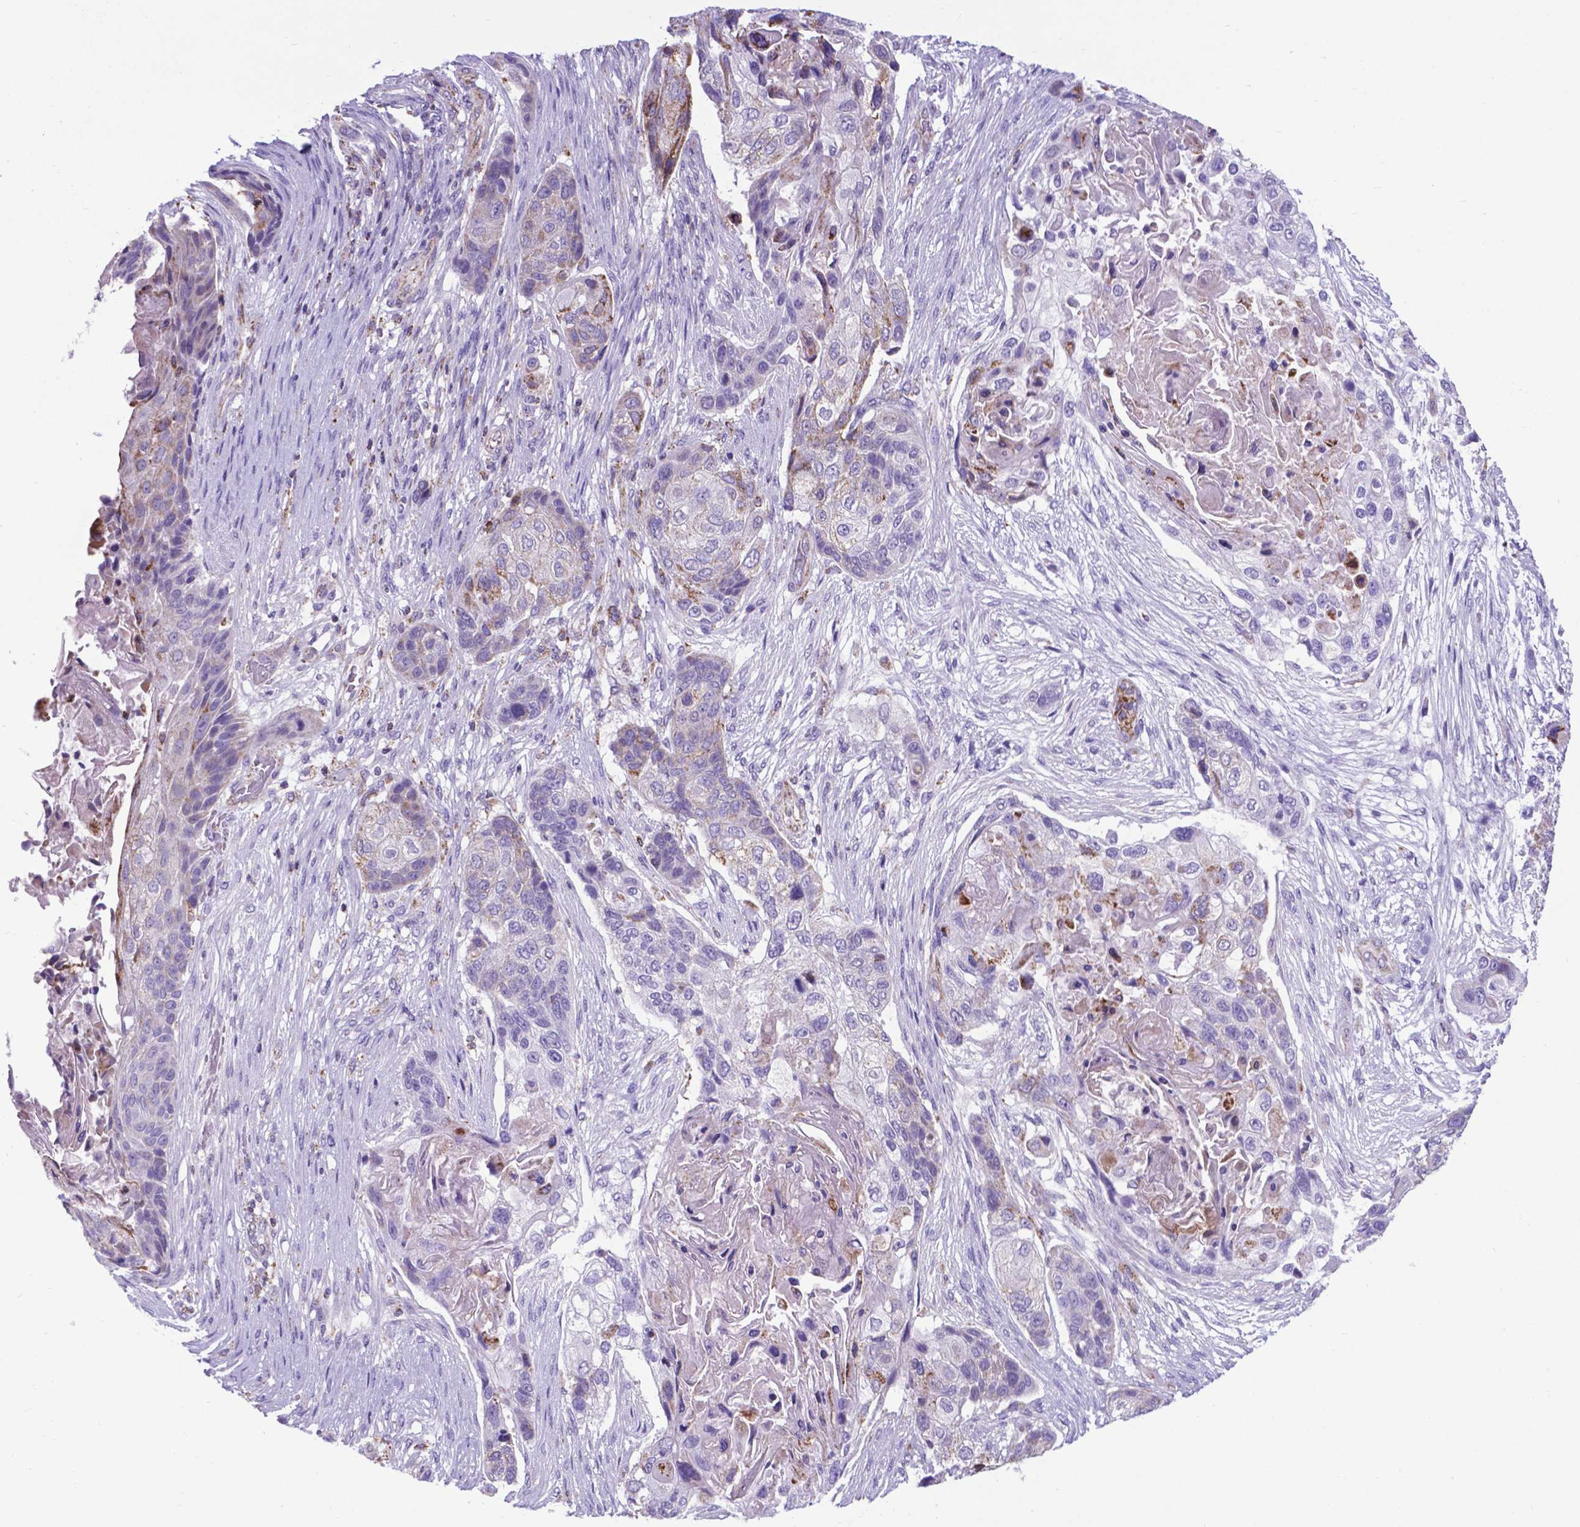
{"staining": {"intensity": "negative", "quantity": "none", "location": "none"}, "tissue": "lung cancer", "cell_type": "Tumor cells", "image_type": "cancer", "snomed": [{"axis": "morphology", "description": "Squamous cell carcinoma, NOS"}, {"axis": "topography", "description": "Lung"}], "caption": "Histopathology image shows no significant protein positivity in tumor cells of lung cancer.", "gene": "POU3F3", "patient": {"sex": "male", "age": 69}}